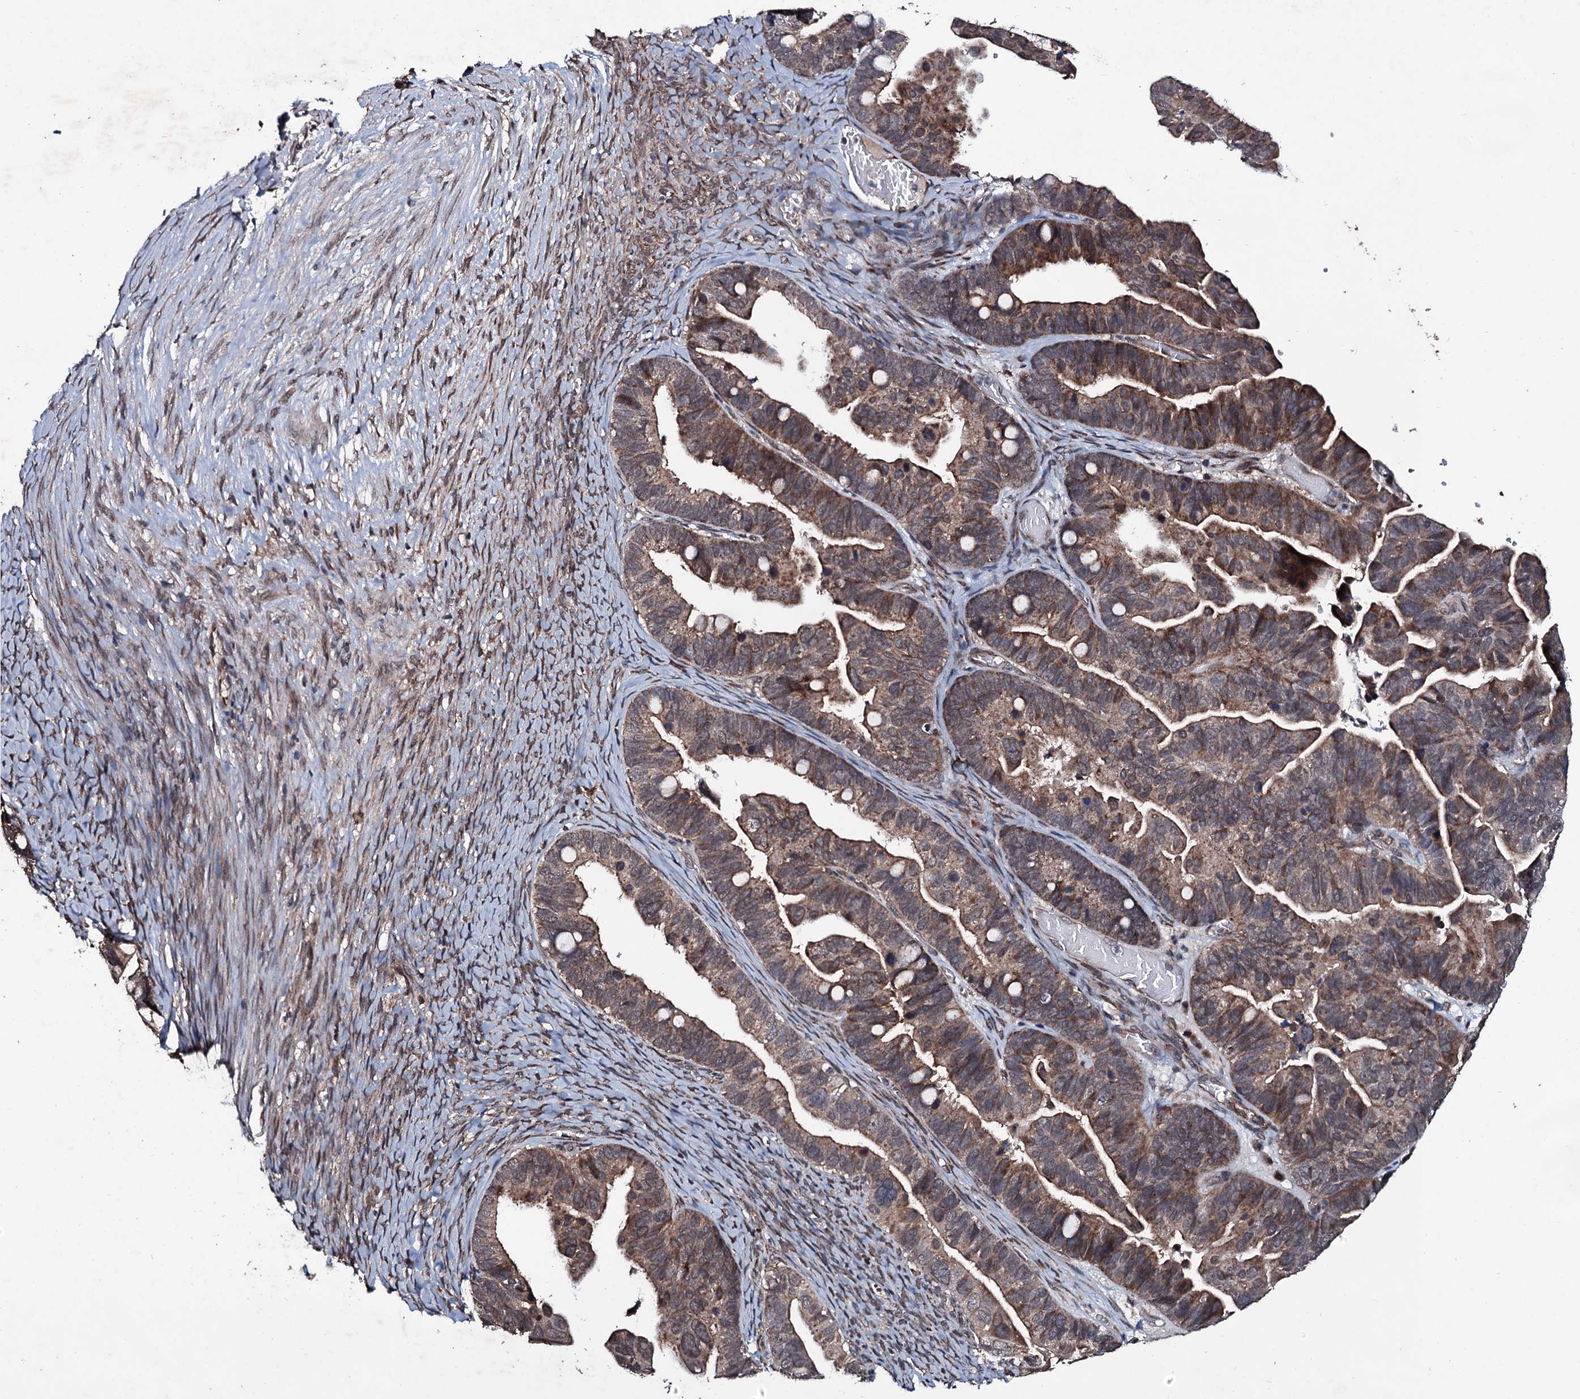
{"staining": {"intensity": "weak", "quantity": ">75%", "location": "cytoplasmic/membranous"}, "tissue": "ovarian cancer", "cell_type": "Tumor cells", "image_type": "cancer", "snomed": [{"axis": "morphology", "description": "Cystadenocarcinoma, serous, NOS"}, {"axis": "topography", "description": "Ovary"}], "caption": "This is an image of immunohistochemistry staining of ovarian cancer (serous cystadenocarcinoma), which shows weak positivity in the cytoplasmic/membranous of tumor cells.", "gene": "MRPS31", "patient": {"sex": "female", "age": 56}}